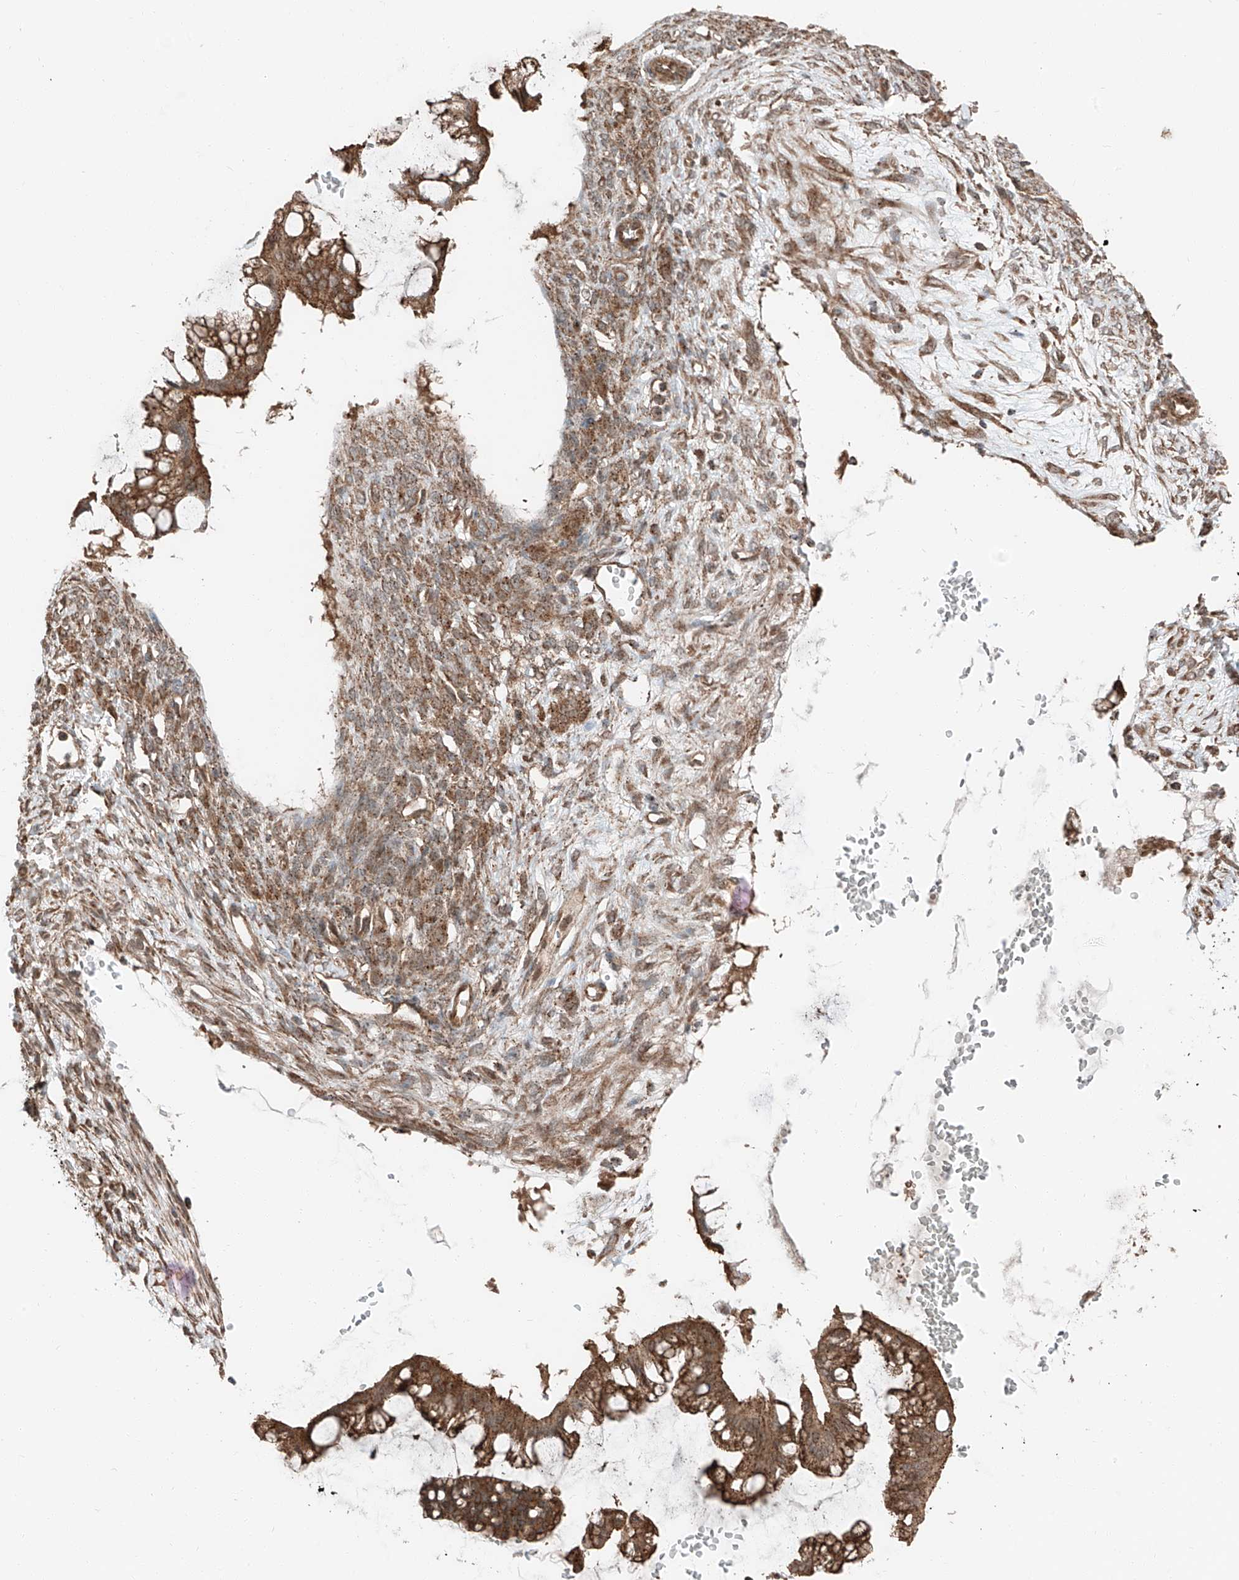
{"staining": {"intensity": "strong", "quantity": ">75%", "location": "cytoplasmic/membranous"}, "tissue": "ovarian cancer", "cell_type": "Tumor cells", "image_type": "cancer", "snomed": [{"axis": "morphology", "description": "Cystadenocarcinoma, mucinous, NOS"}, {"axis": "topography", "description": "Ovary"}], "caption": "The photomicrograph demonstrates immunohistochemical staining of ovarian cancer (mucinous cystadenocarcinoma). There is strong cytoplasmic/membranous positivity is identified in about >75% of tumor cells. The protein is stained brown, and the nuclei are stained in blue (DAB IHC with brightfield microscopy, high magnification).", "gene": "CEP162", "patient": {"sex": "female", "age": 73}}